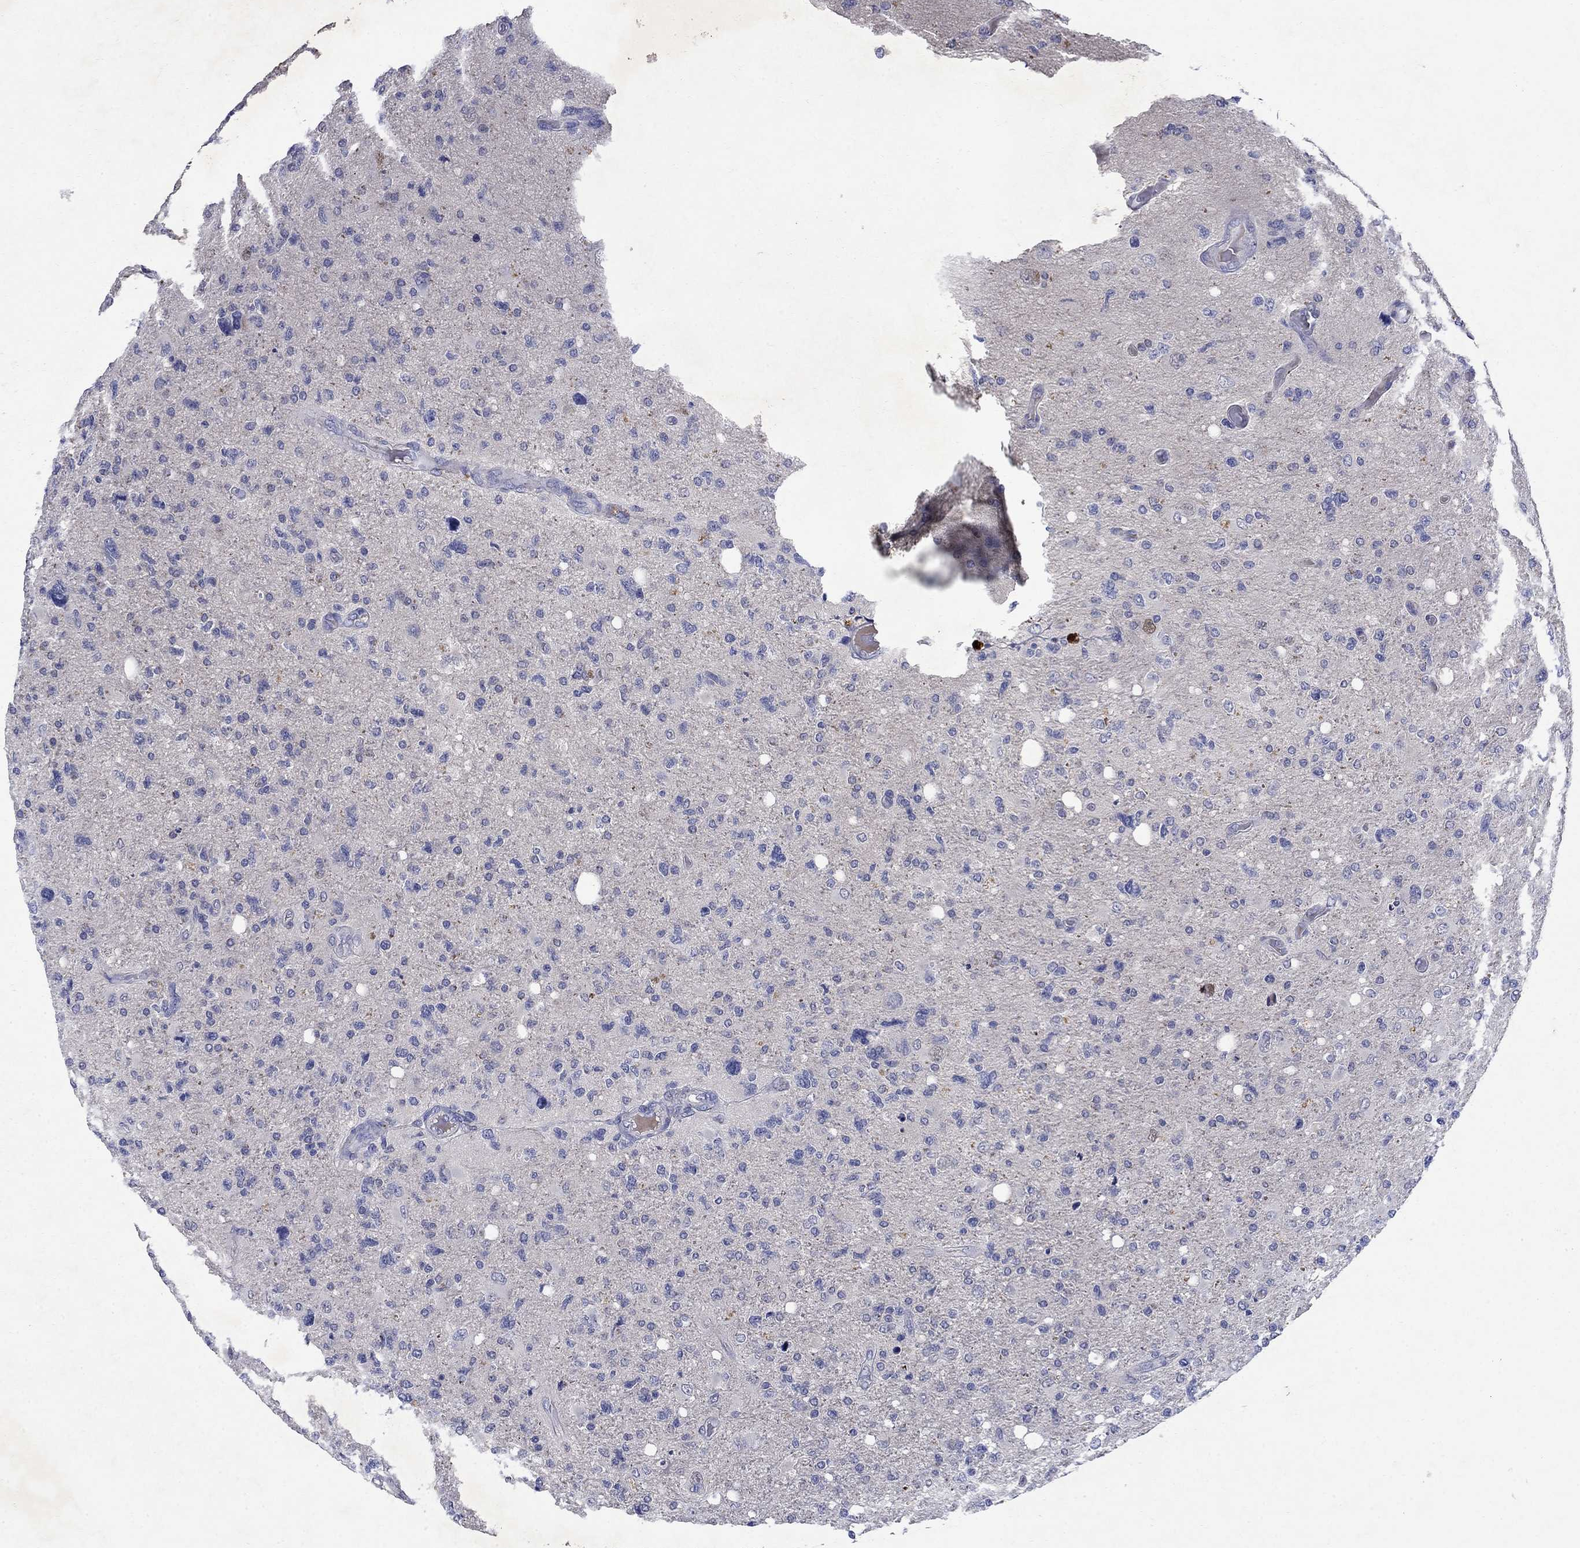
{"staining": {"intensity": "negative", "quantity": "none", "location": "none"}, "tissue": "glioma", "cell_type": "Tumor cells", "image_type": "cancer", "snomed": [{"axis": "morphology", "description": "Glioma, malignant, High grade"}, {"axis": "topography", "description": "Cerebral cortex"}], "caption": "A photomicrograph of human glioma is negative for staining in tumor cells. Brightfield microscopy of immunohistochemistry (IHC) stained with DAB (3,3'-diaminobenzidine) (brown) and hematoxylin (blue), captured at high magnification.", "gene": "STAB2", "patient": {"sex": "male", "age": 70}}